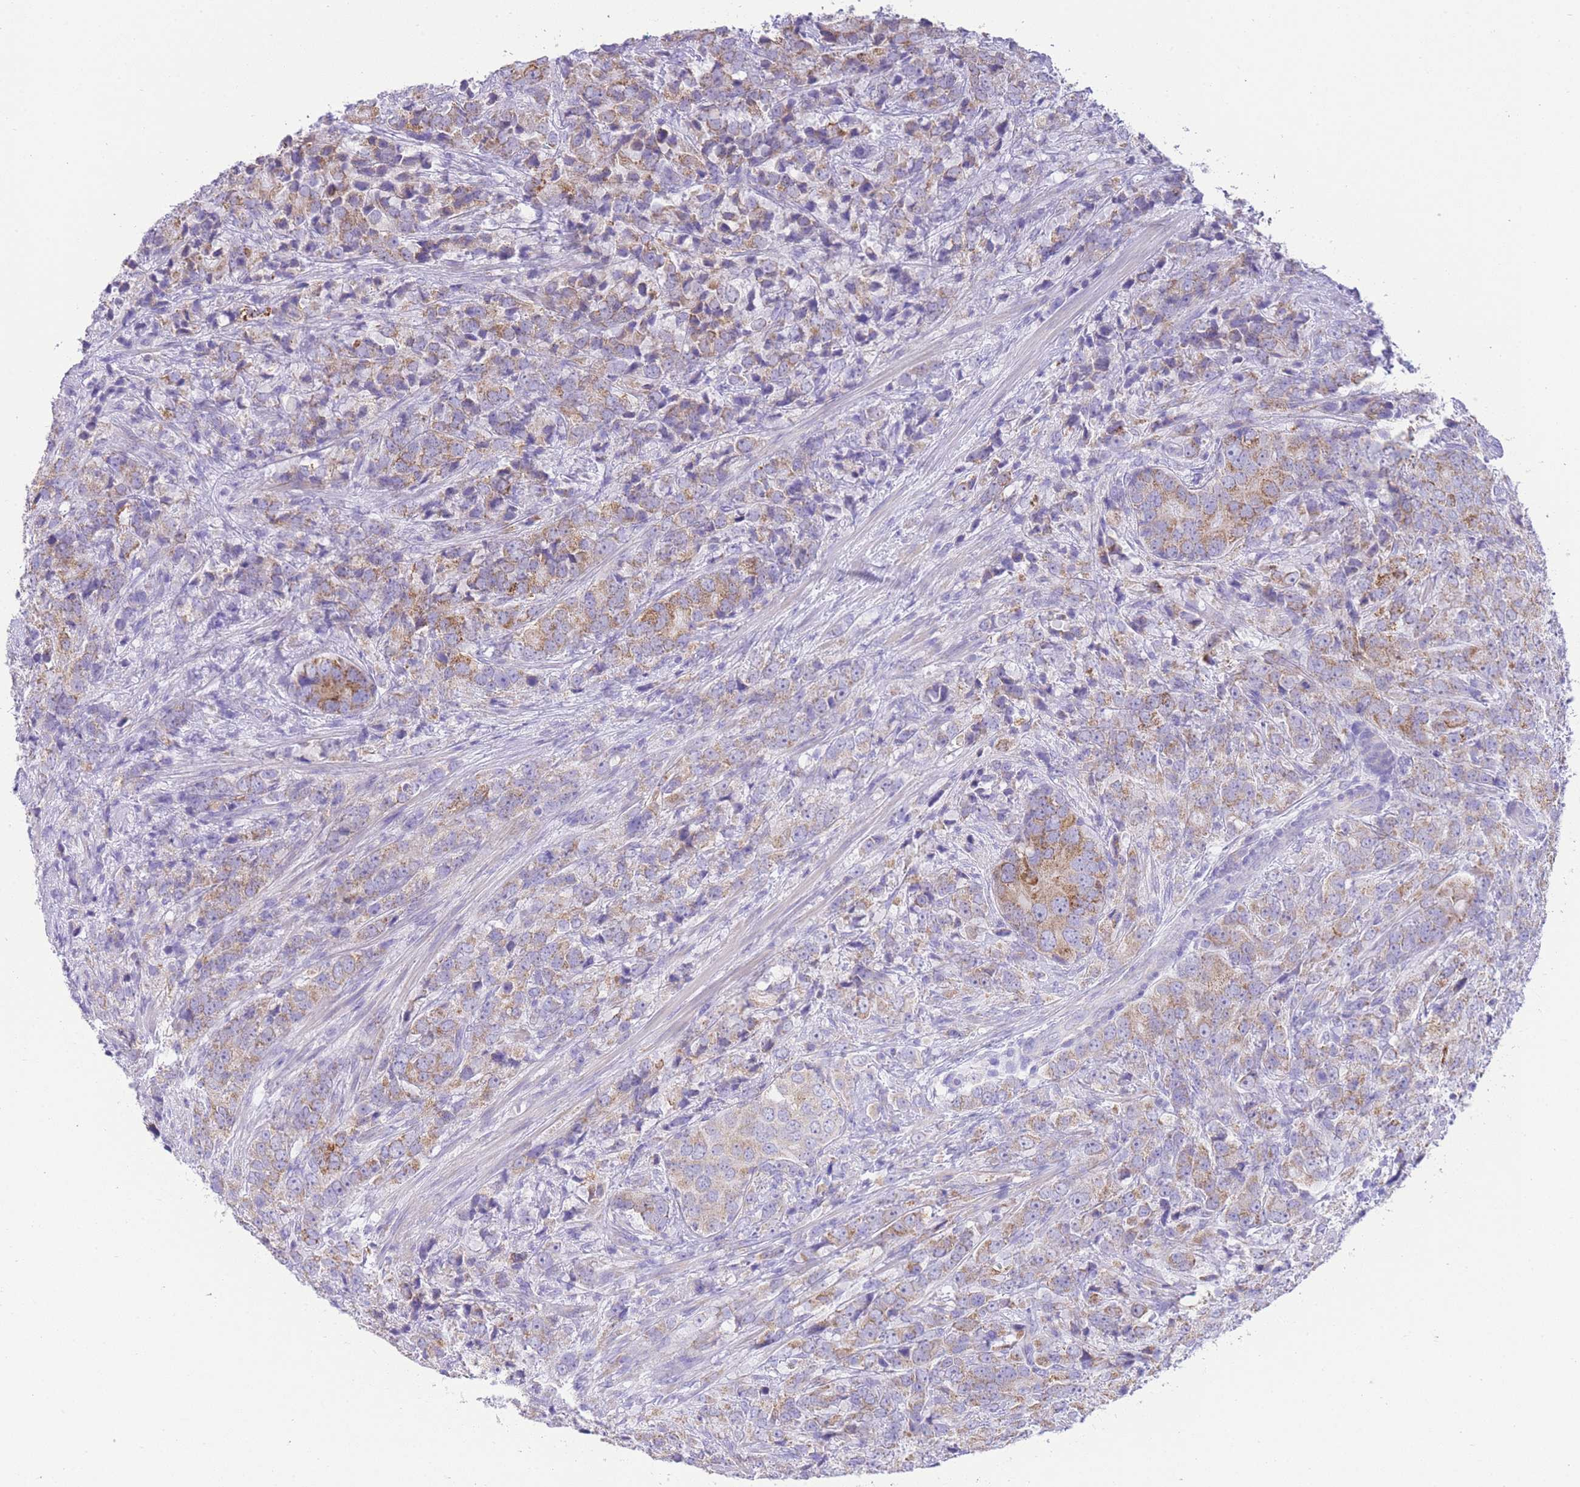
{"staining": {"intensity": "moderate", "quantity": "25%-75%", "location": "cytoplasmic/membranous"}, "tissue": "prostate cancer", "cell_type": "Tumor cells", "image_type": "cancer", "snomed": [{"axis": "morphology", "description": "Adenocarcinoma, High grade"}, {"axis": "topography", "description": "Prostate"}], "caption": "This histopathology image exhibits immunohistochemistry staining of prostate cancer (adenocarcinoma (high-grade)), with medium moderate cytoplasmic/membranous positivity in approximately 25%-75% of tumor cells.", "gene": "ACSM4", "patient": {"sex": "male", "age": 62}}